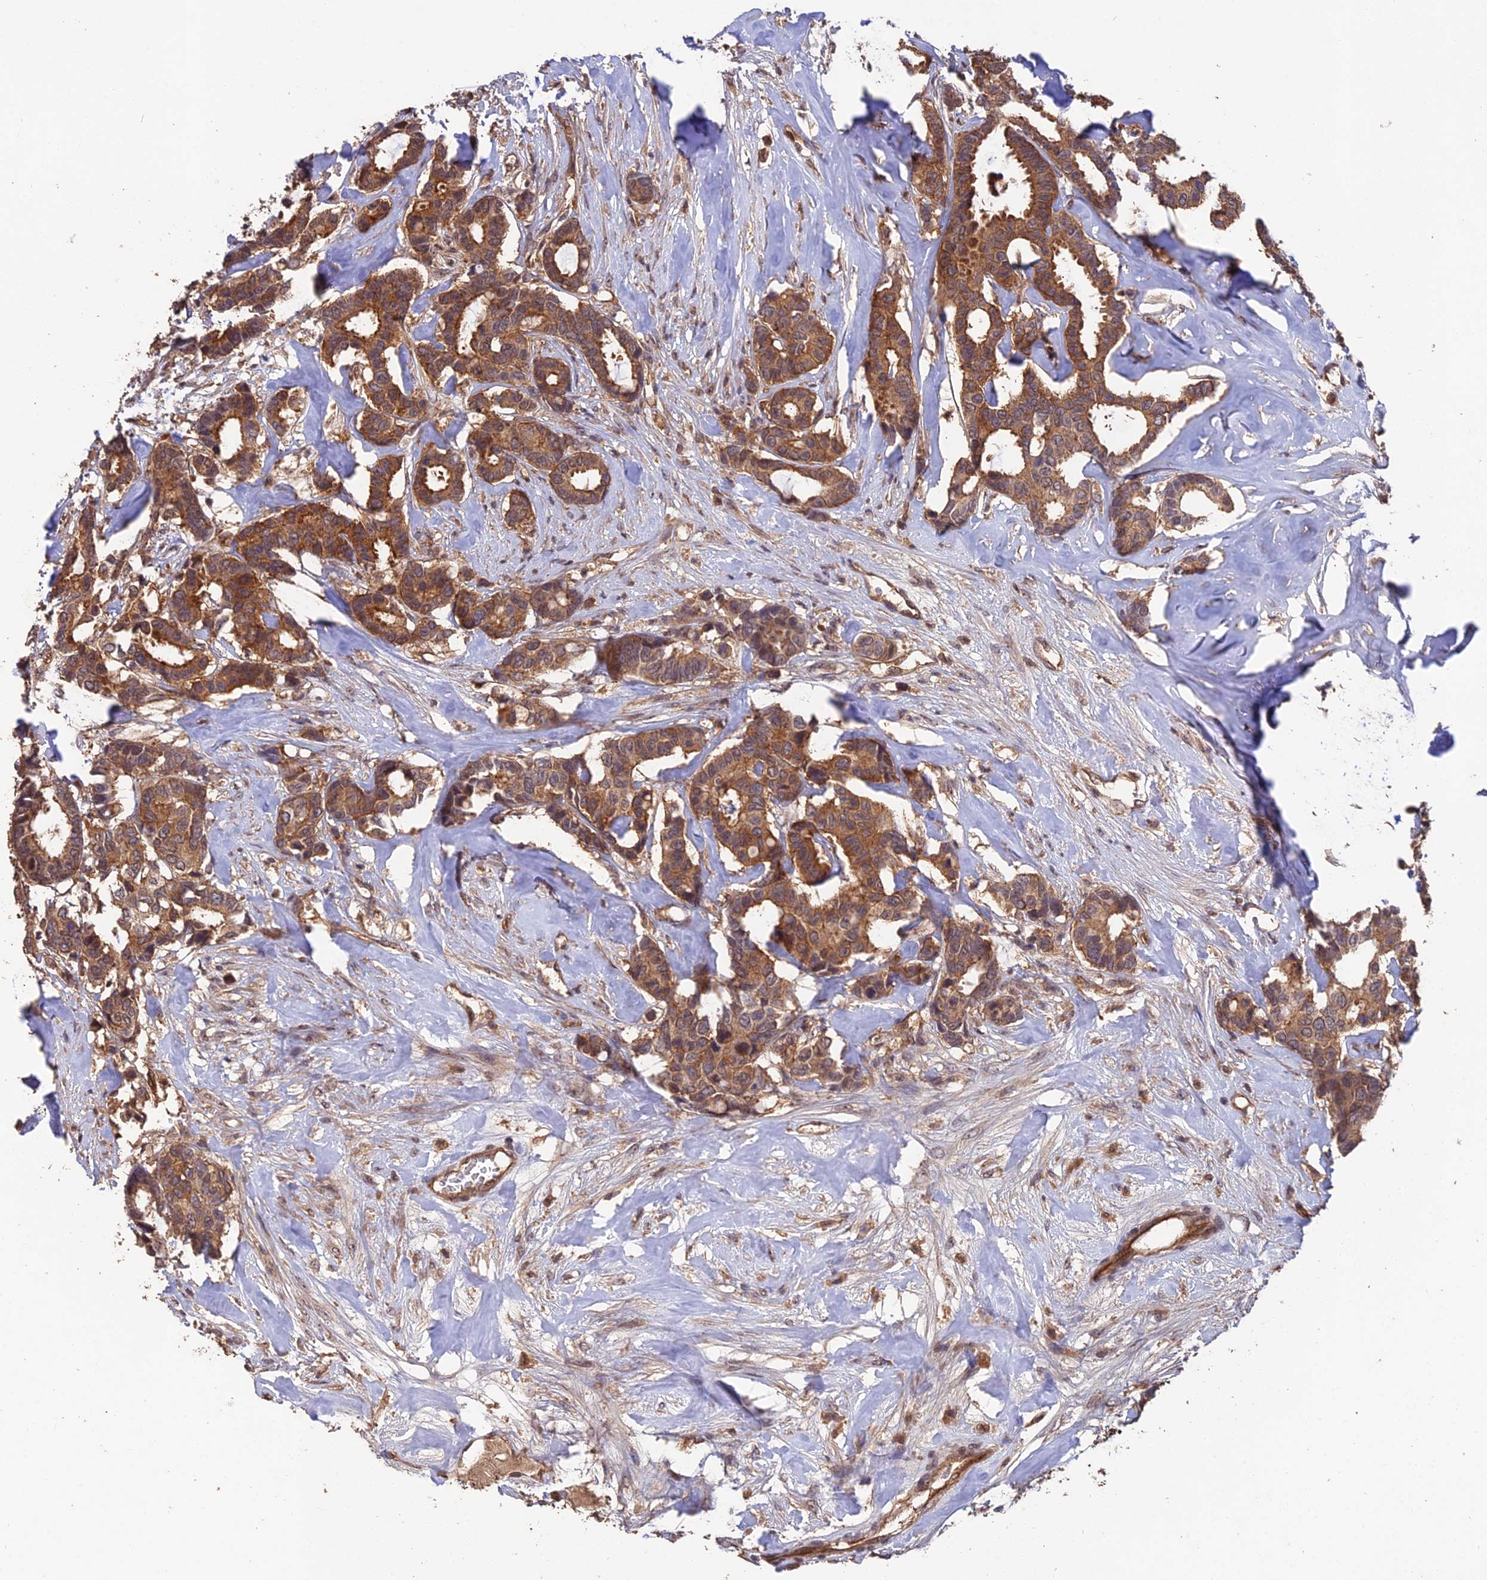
{"staining": {"intensity": "moderate", "quantity": ">75%", "location": "cytoplasmic/membranous"}, "tissue": "breast cancer", "cell_type": "Tumor cells", "image_type": "cancer", "snomed": [{"axis": "morphology", "description": "Duct carcinoma"}, {"axis": "topography", "description": "Breast"}], "caption": "Protein analysis of breast cancer (invasive ductal carcinoma) tissue shows moderate cytoplasmic/membranous staining in approximately >75% of tumor cells.", "gene": "RALGAPA2", "patient": {"sex": "female", "age": 87}}